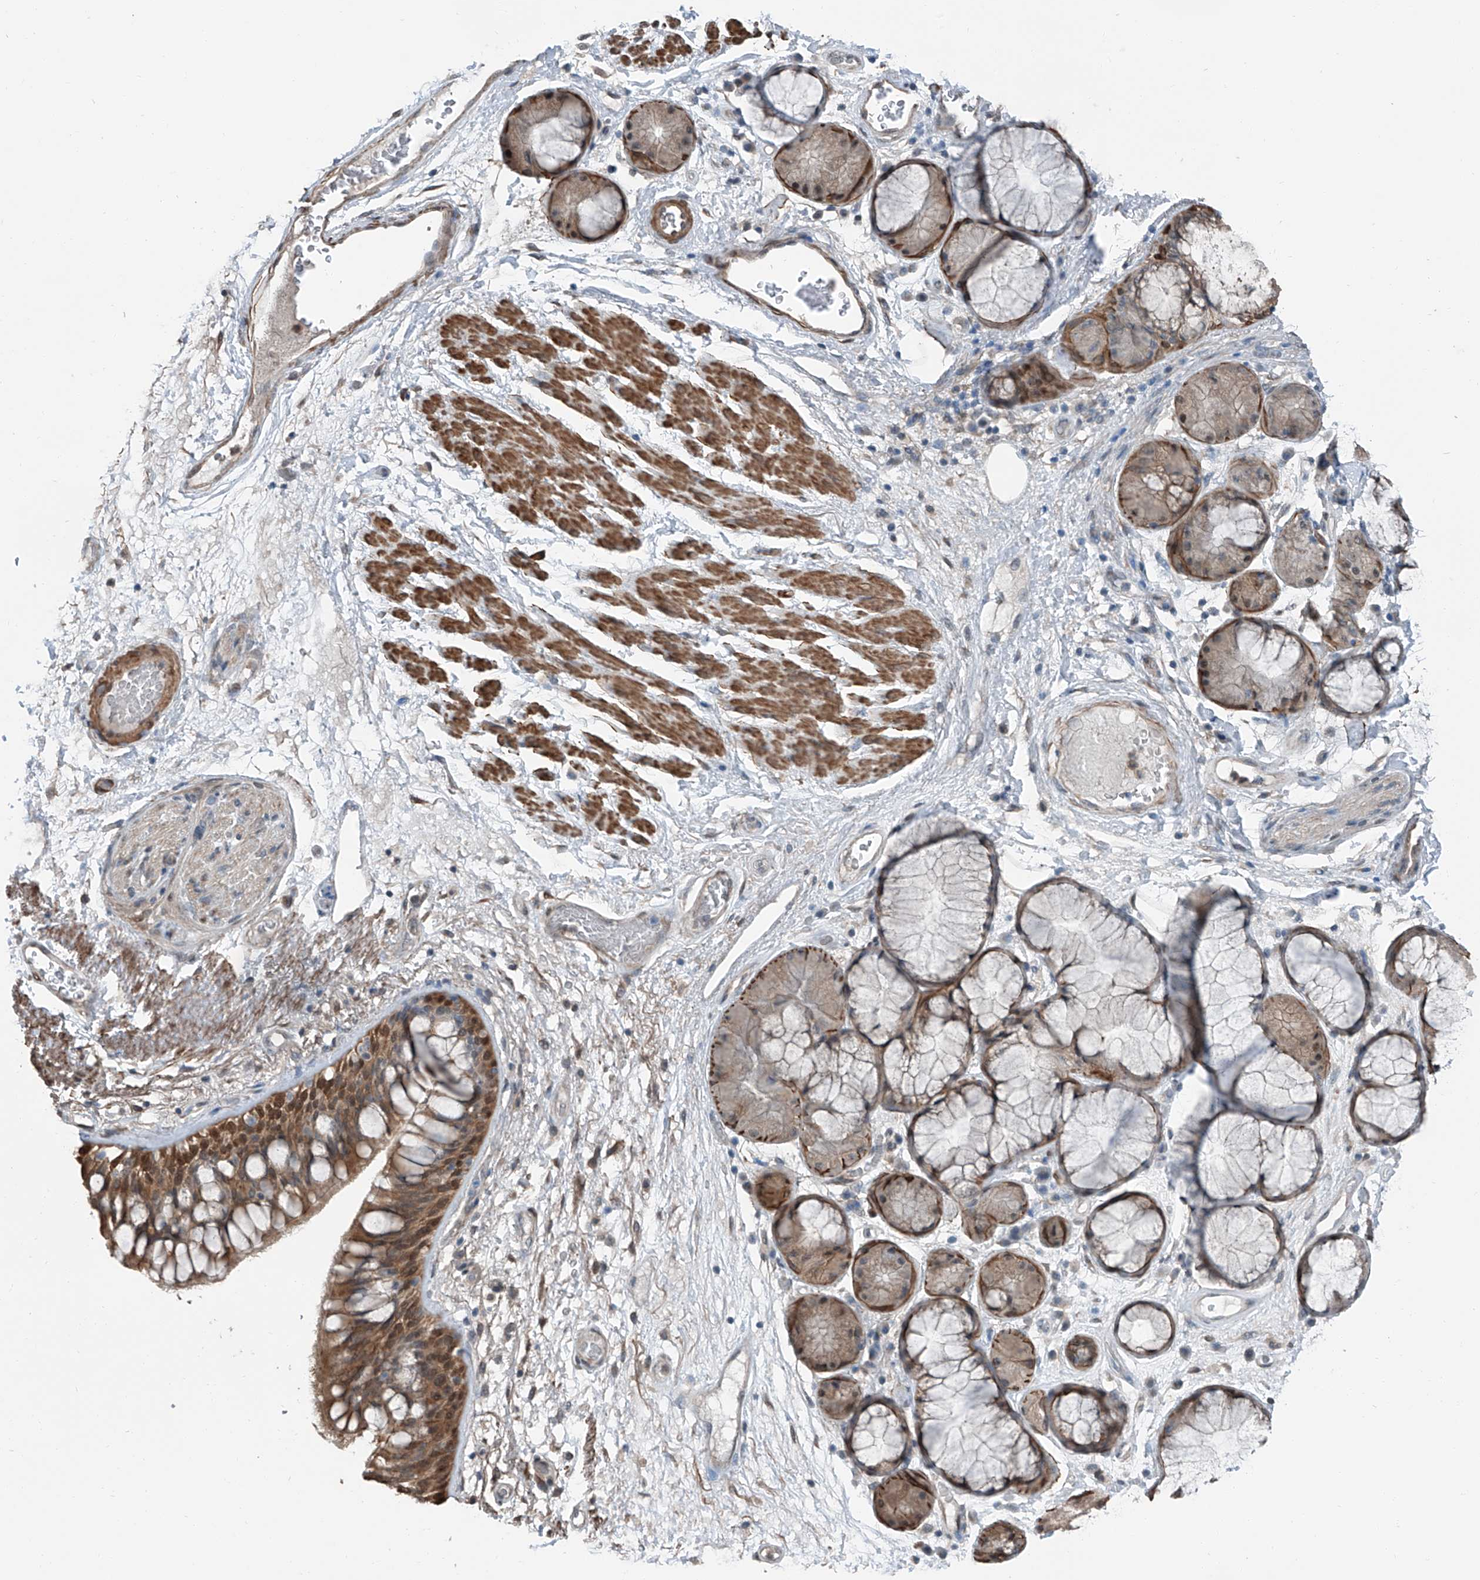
{"staining": {"intensity": "moderate", "quantity": ">75%", "location": "cytoplasmic/membranous,nuclear"}, "tissue": "bronchus", "cell_type": "Respiratory epithelial cells", "image_type": "normal", "snomed": [{"axis": "morphology", "description": "Normal tissue, NOS"}, {"axis": "morphology", "description": "Squamous cell carcinoma, NOS"}, {"axis": "topography", "description": "Lymph node"}, {"axis": "topography", "description": "Bronchus"}, {"axis": "topography", "description": "Lung"}], "caption": "Immunohistochemical staining of normal human bronchus reveals medium levels of moderate cytoplasmic/membranous,nuclear staining in approximately >75% of respiratory epithelial cells. (DAB = brown stain, brightfield microscopy at high magnification).", "gene": "HSPA6", "patient": {"sex": "male", "age": 66}}